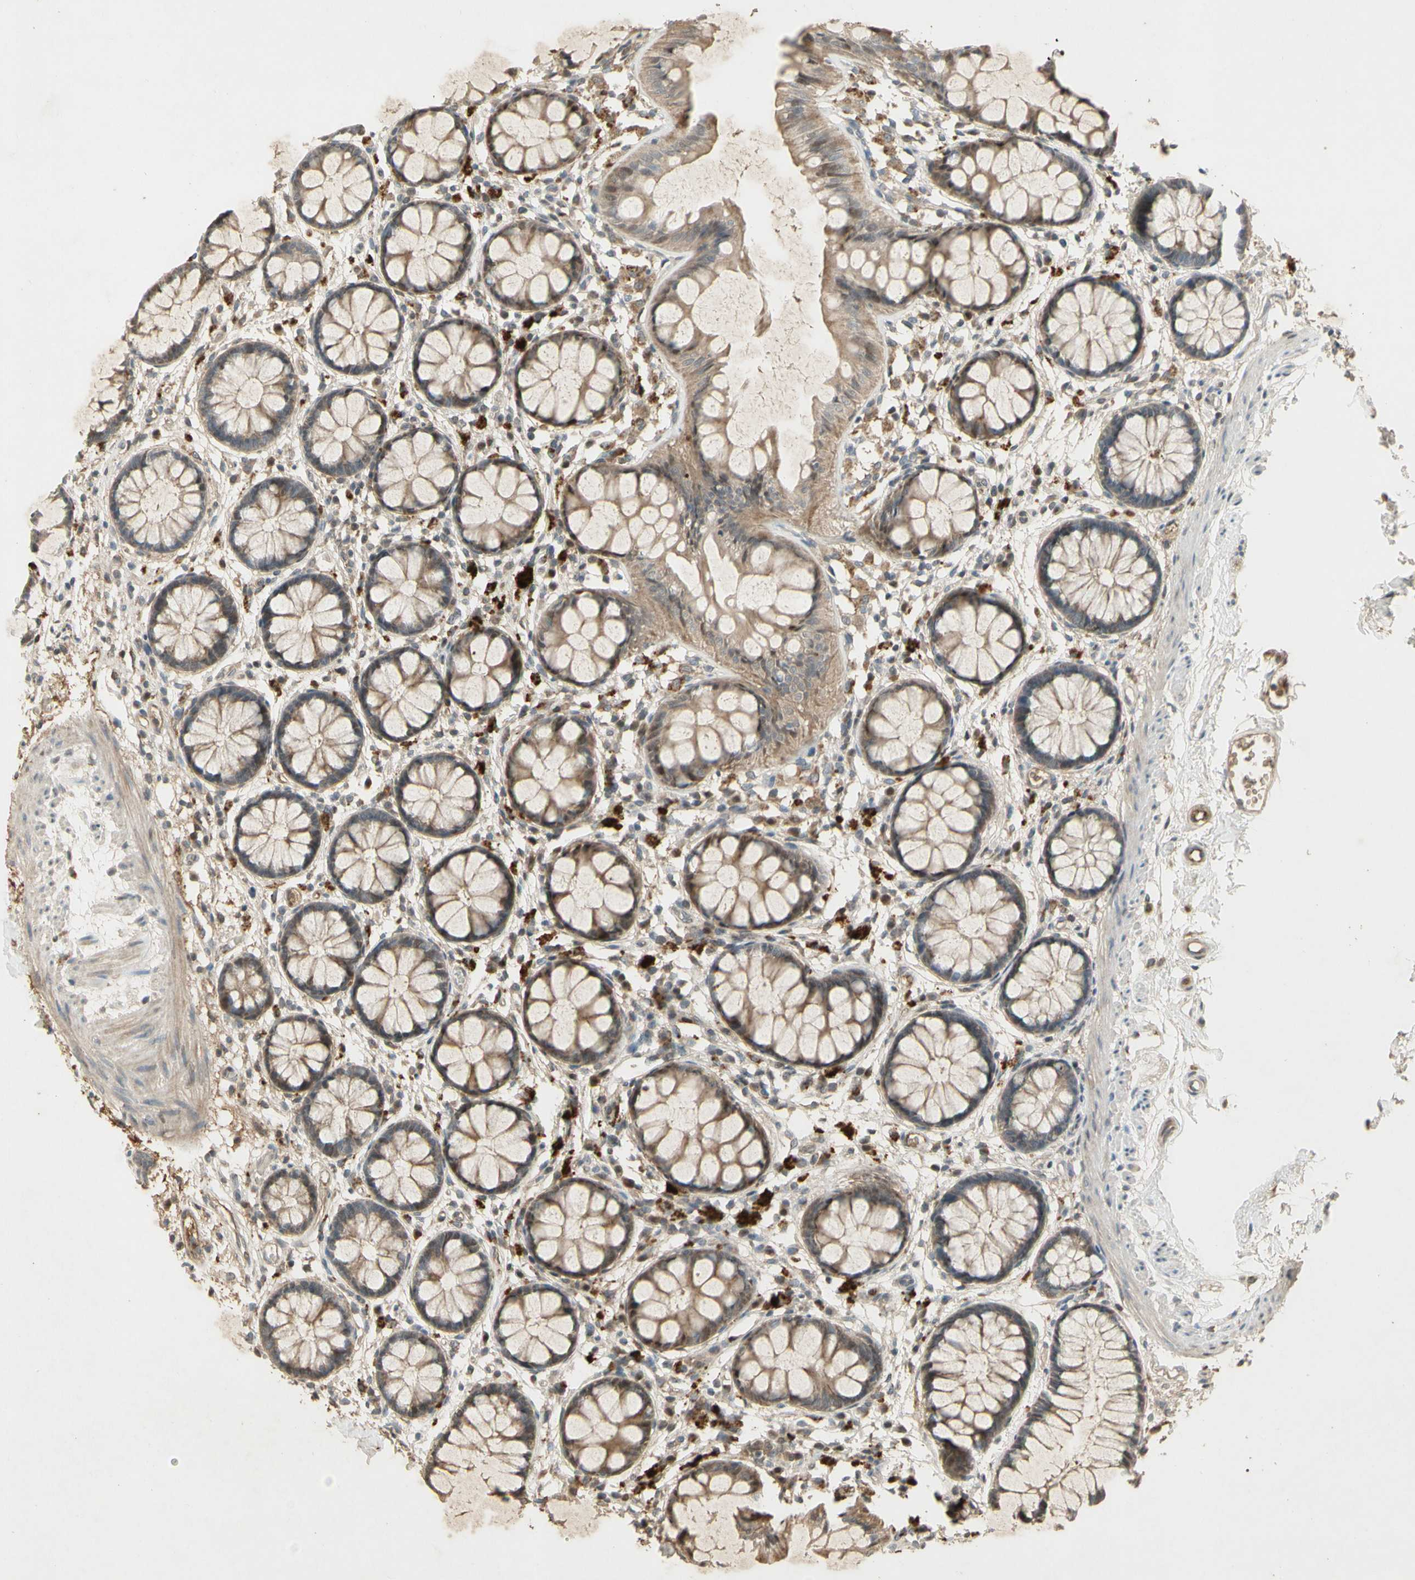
{"staining": {"intensity": "weak", "quantity": "25%-75%", "location": "cytoplasmic/membranous,nuclear"}, "tissue": "rectum", "cell_type": "Glandular cells", "image_type": "normal", "snomed": [{"axis": "morphology", "description": "Normal tissue, NOS"}, {"axis": "topography", "description": "Rectum"}], "caption": "Immunohistochemistry (IHC) histopathology image of normal rectum: rectum stained using IHC displays low levels of weak protein expression localized specifically in the cytoplasmic/membranous,nuclear of glandular cells, appearing as a cytoplasmic/membranous,nuclear brown color.", "gene": "NRG4", "patient": {"sex": "female", "age": 66}}